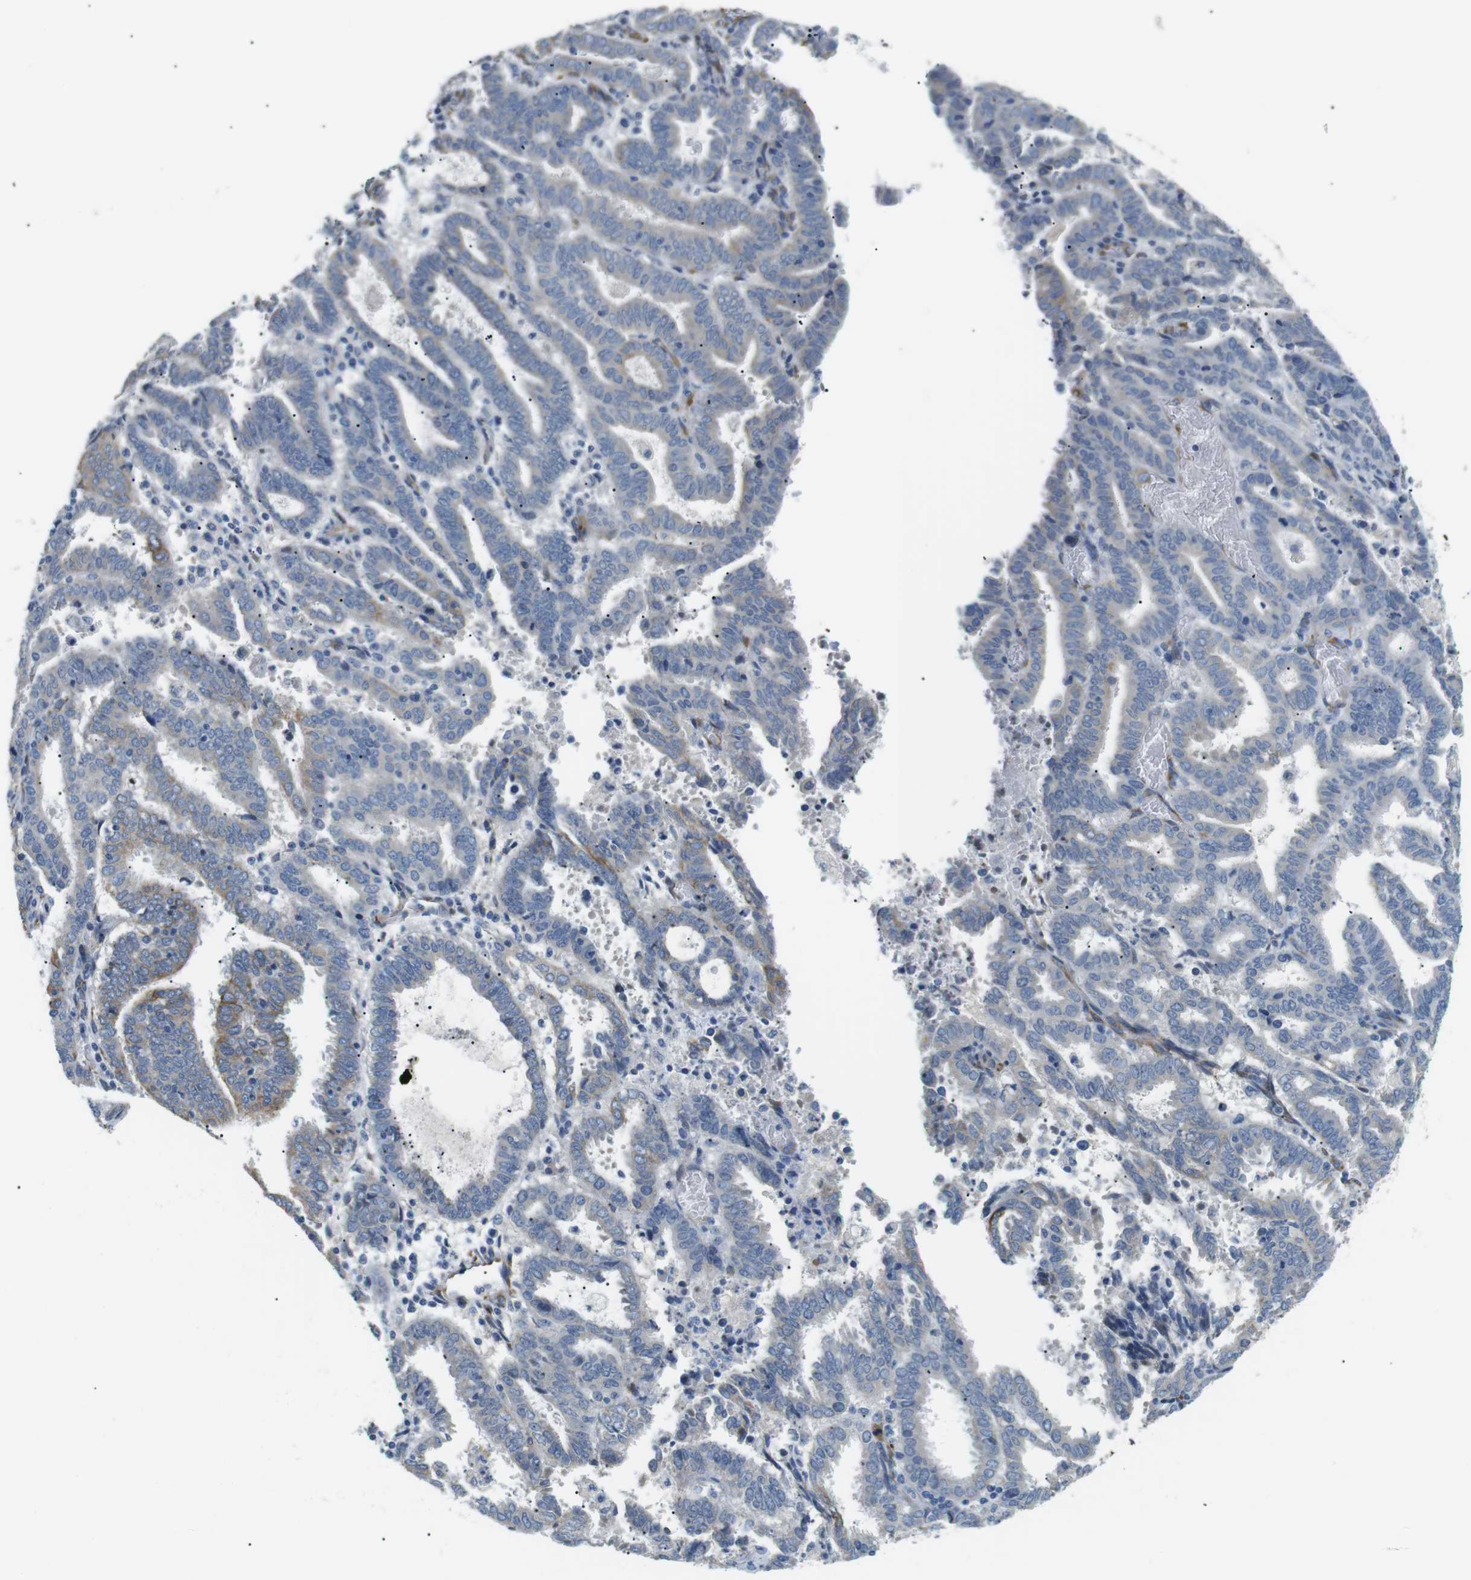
{"staining": {"intensity": "weak", "quantity": "<25%", "location": "cytoplasmic/membranous"}, "tissue": "endometrial cancer", "cell_type": "Tumor cells", "image_type": "cancer", "snomed": [{"axis": "morphology", "description": "Adenocarcinoma, NOS"}, {"axis": "topography", "description": "Uterus"}], "caption": "Tumor cells are negative for brown protein staining in endometrial cancer (adenocarcinoma).", "gene": "UNC5CL", "patient": {"sex": "female", "age": 83}}